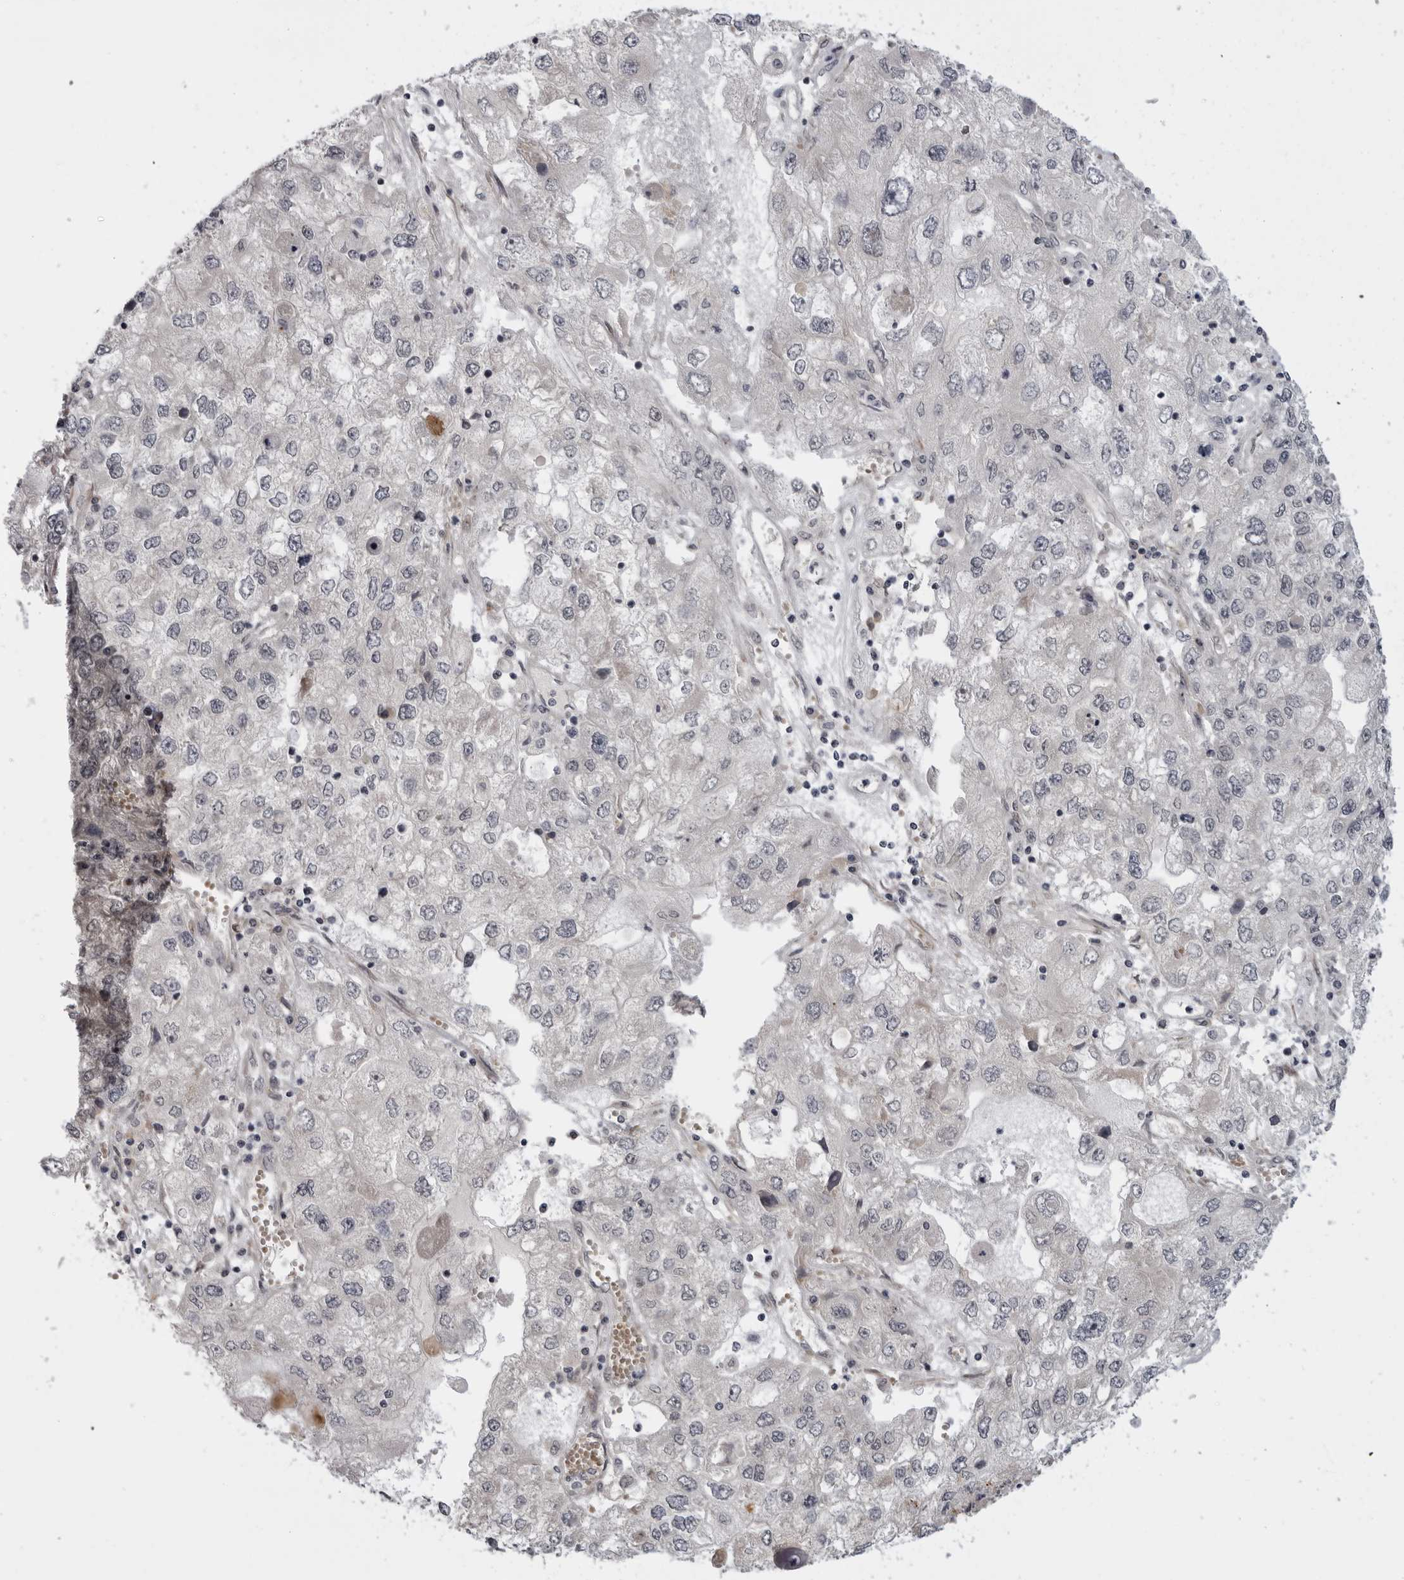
{"staining": {"intensity": "negative", "quantity": "none", "location": "none"}, "tissue": "endometrial cancer", "cell_type": "Tumor cells", "image_type": "cancer", "snomed": [{"axis": "morphology", "description": "Adenocarcinoma, NOS"}, {"axis": "topography", "description": "Endometrium"}], "caption": "IHC histopathology image of human endometrial cancer (adenocarcinoma) stained for a protein (brown), which displays no staining in tumor cells. Brightfield microscopy of IHC stained with DAB (3,3'-diaminobenzidine) (brown) and hematoxylin (blue), captured at high magnification.", "gene": "ALPK2", "patient": {"sex": "female", "age": 49}}